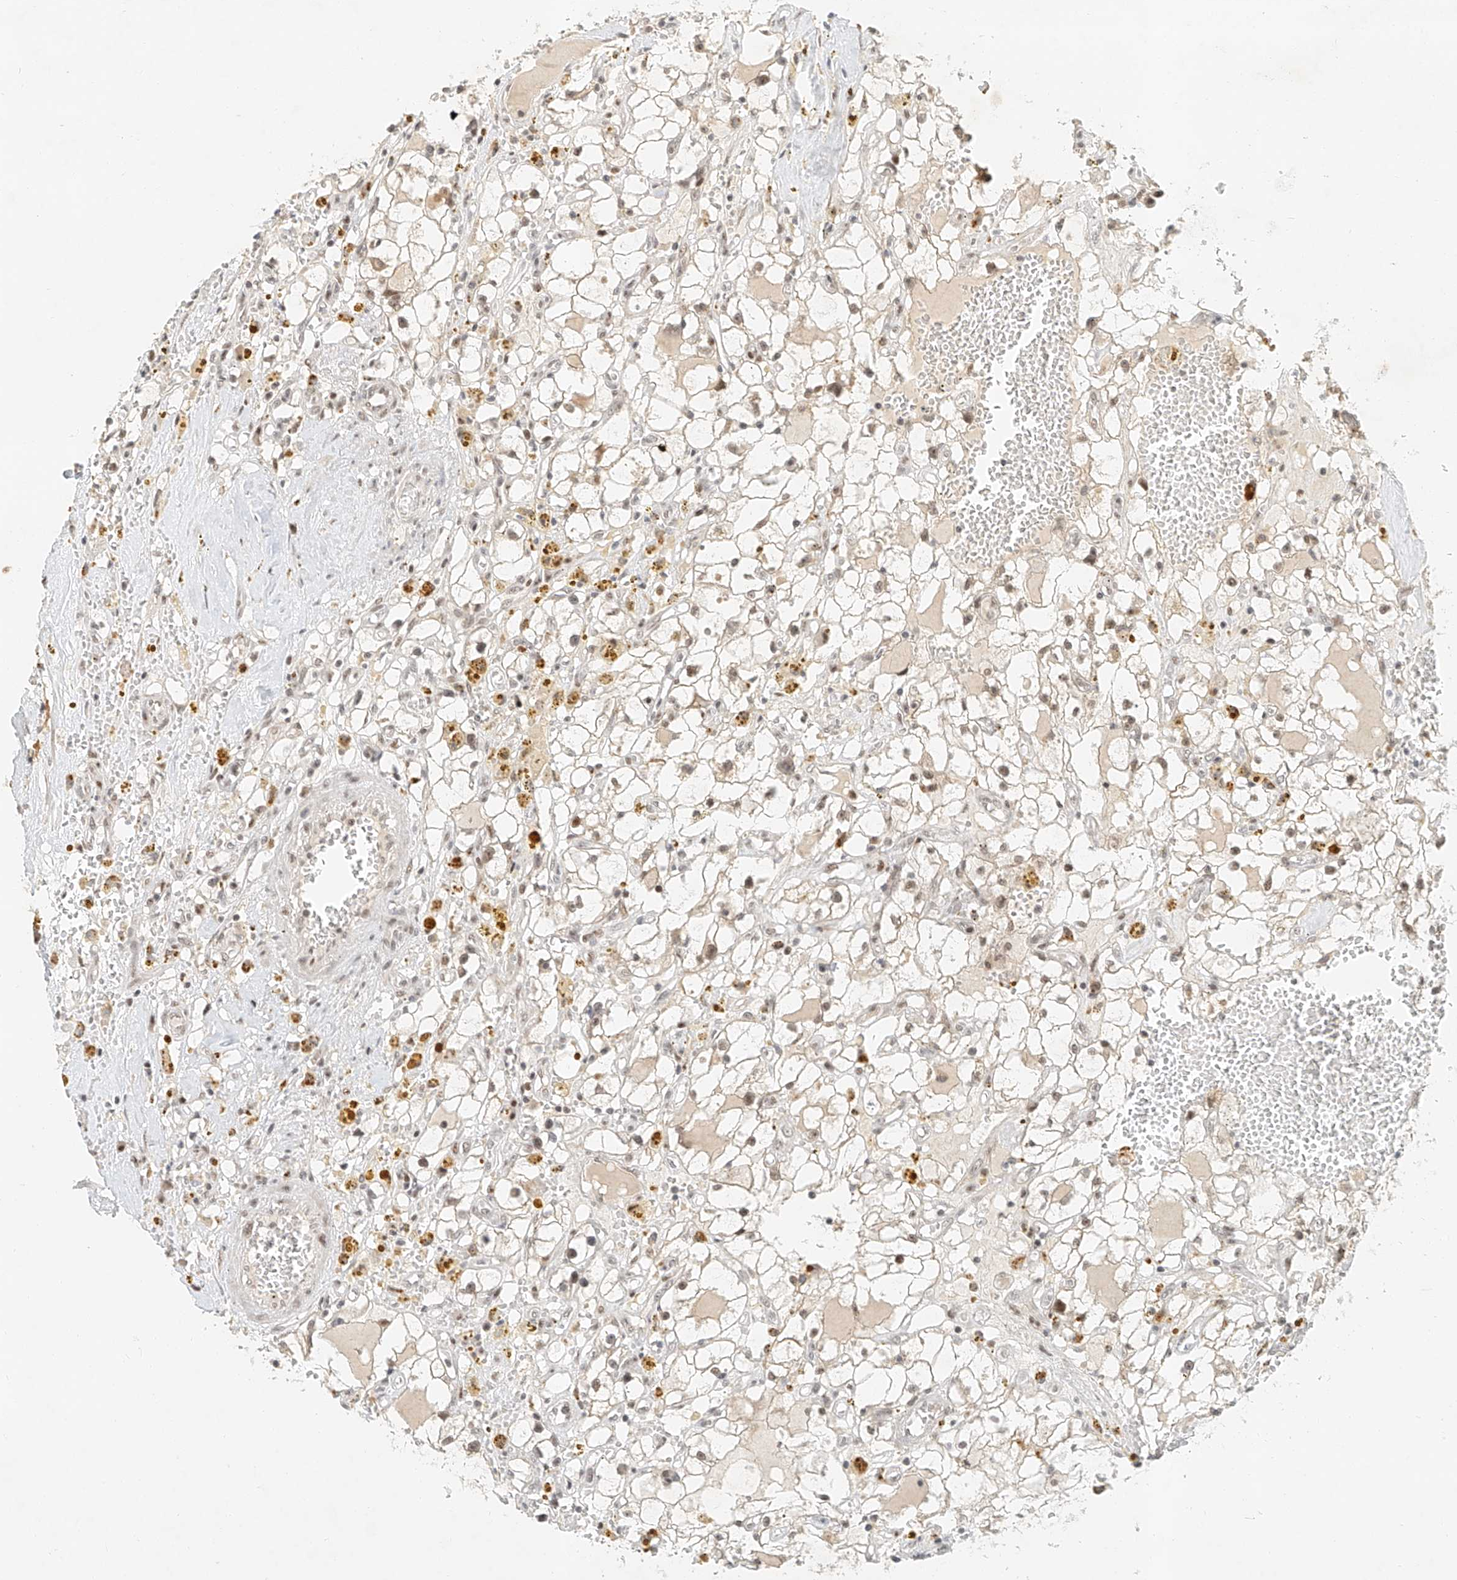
{"staining": {"intensity": "moderate", "quantity": "<25%", "location": "nuclear"}, "tissue": "renal cancer", "cell_type": "Tumor cells", "image_type": "cancer", "snomed": [{"axis": "morphology", "description": "Adenocarcinoma, NOS"}, {"axis": "topography", "description": "Kidney"}], "caption": "Immunohistochemical staining of human adenocarcinoma (renal) demonstrates moderate nuclear protein expression in approximately <25% of tumor cells.", "gene": "CXorf58", "patient": {"sex": "male", "age": 56}}